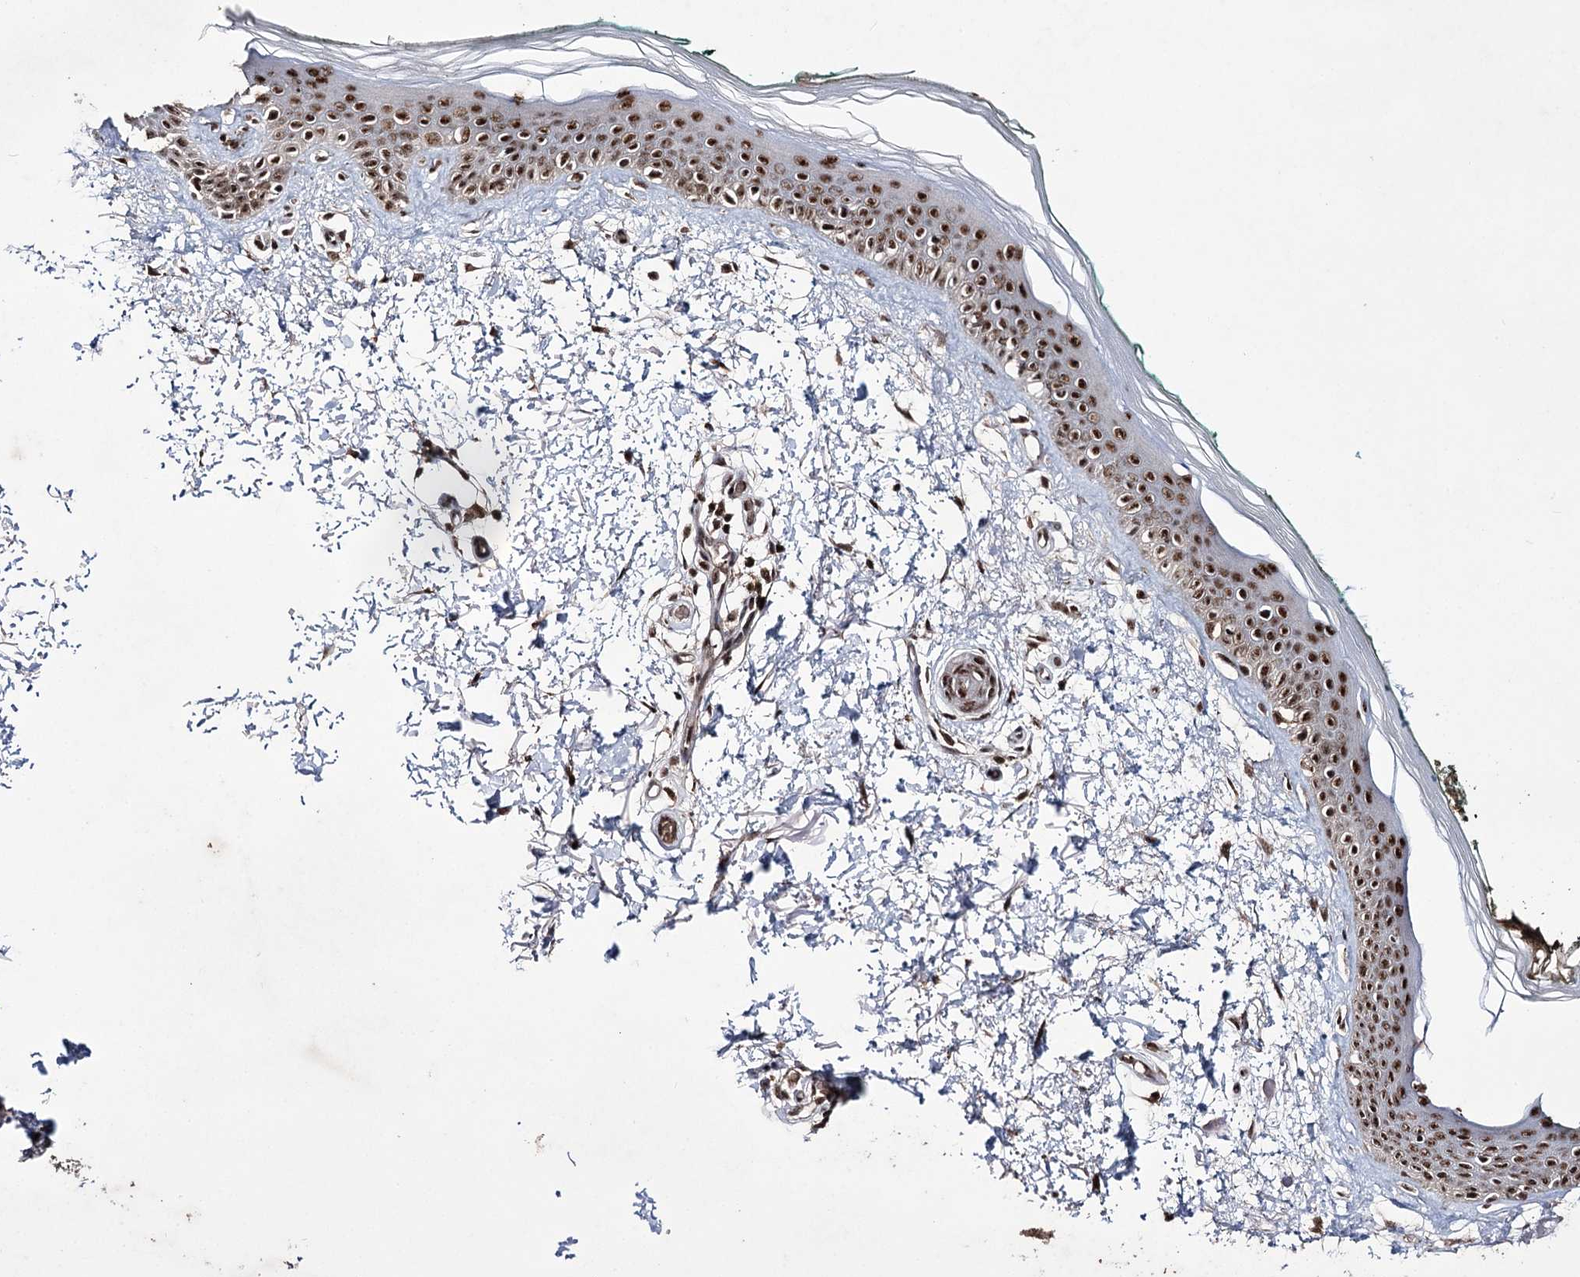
{"staining": {"intensity": "strong", "quantity": ">75%", "location": "nuclear"}, "tissue": "skin", "cell_type": "Fibroblasts", "image_type": "normal", "snomed": [{"axis": "morphology", "description": "Normal tissue, NOS"}, {"axis": "topography", "description": "Skin"}], "caption": "IHC photomicrograph of normal skin stained for a protein (brown), which shows high levels of strong nuclear staining in approximately >75% of fibroblasts.", "gene": "PRPF40A", "patient": {"sex": "male", "age": 62}}